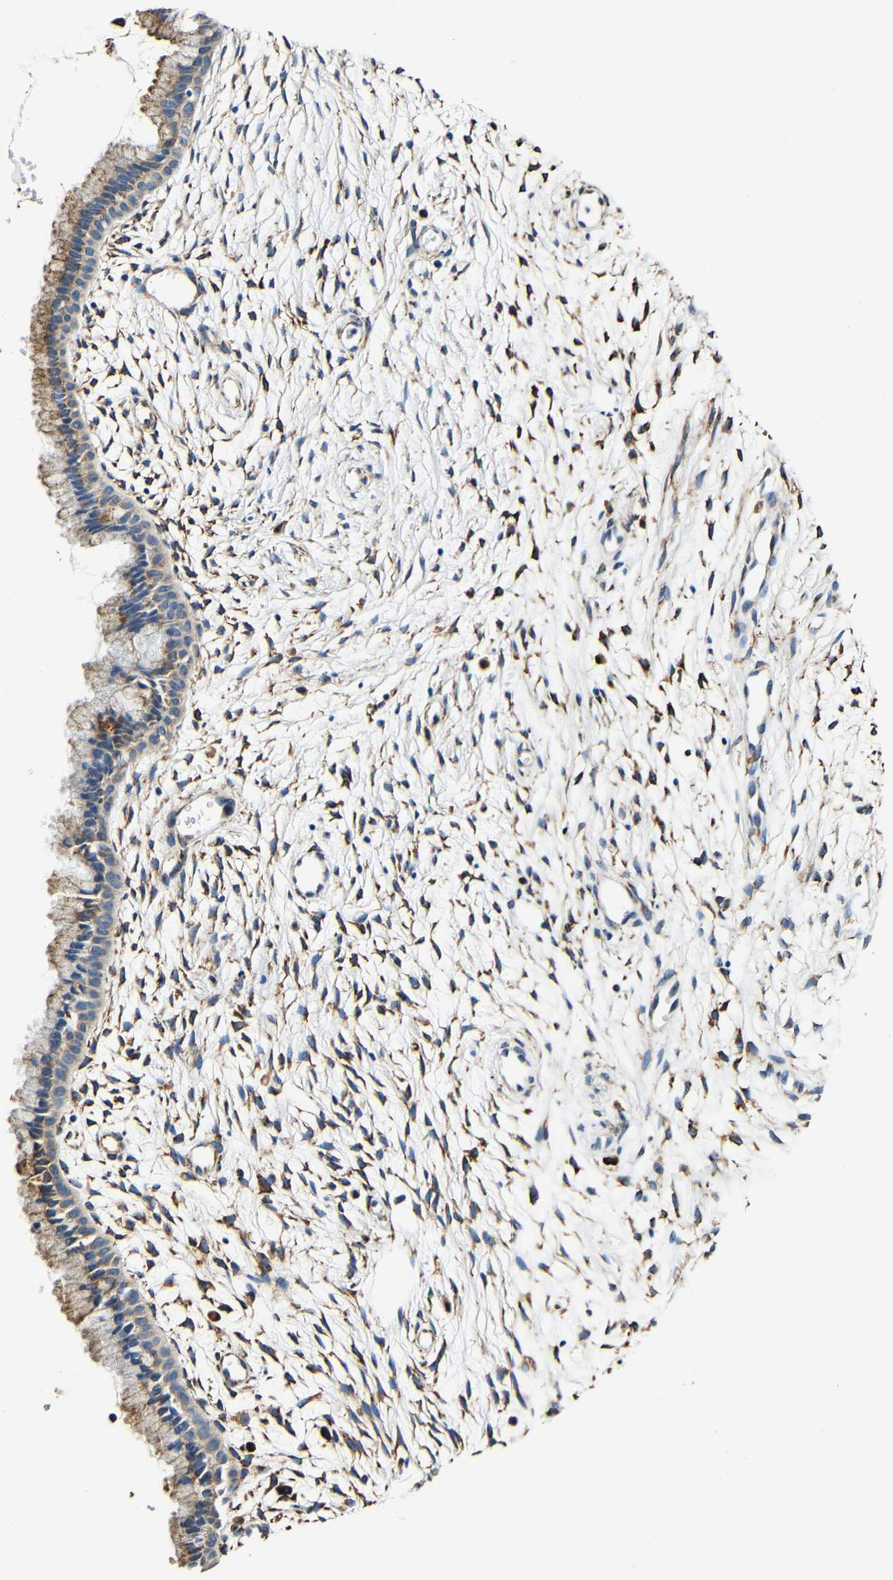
{"staining": {"intensity": "moderate", "quantity": ">75%", "location": "cytoplasmic/membranous"}, "tissue": "cervix", "cell_type": "Glandular cells", "image_type": "normal", "snomed": [{"axis": "morphology", "description": "Normal tissue, NOS"}, {"axis": "topography", "description": "Cervix"}], "caption": "A photomicrograph of cervix stained for a protein exhibits moderate cytoplasmic/membranous brown staining in glandular cells. Immunohistochemistry (ihc) stains the protein in brown and the nuclei are stained blue.", "gene": "RRBP1", "patient": {"sex": "female", "age": 39}}